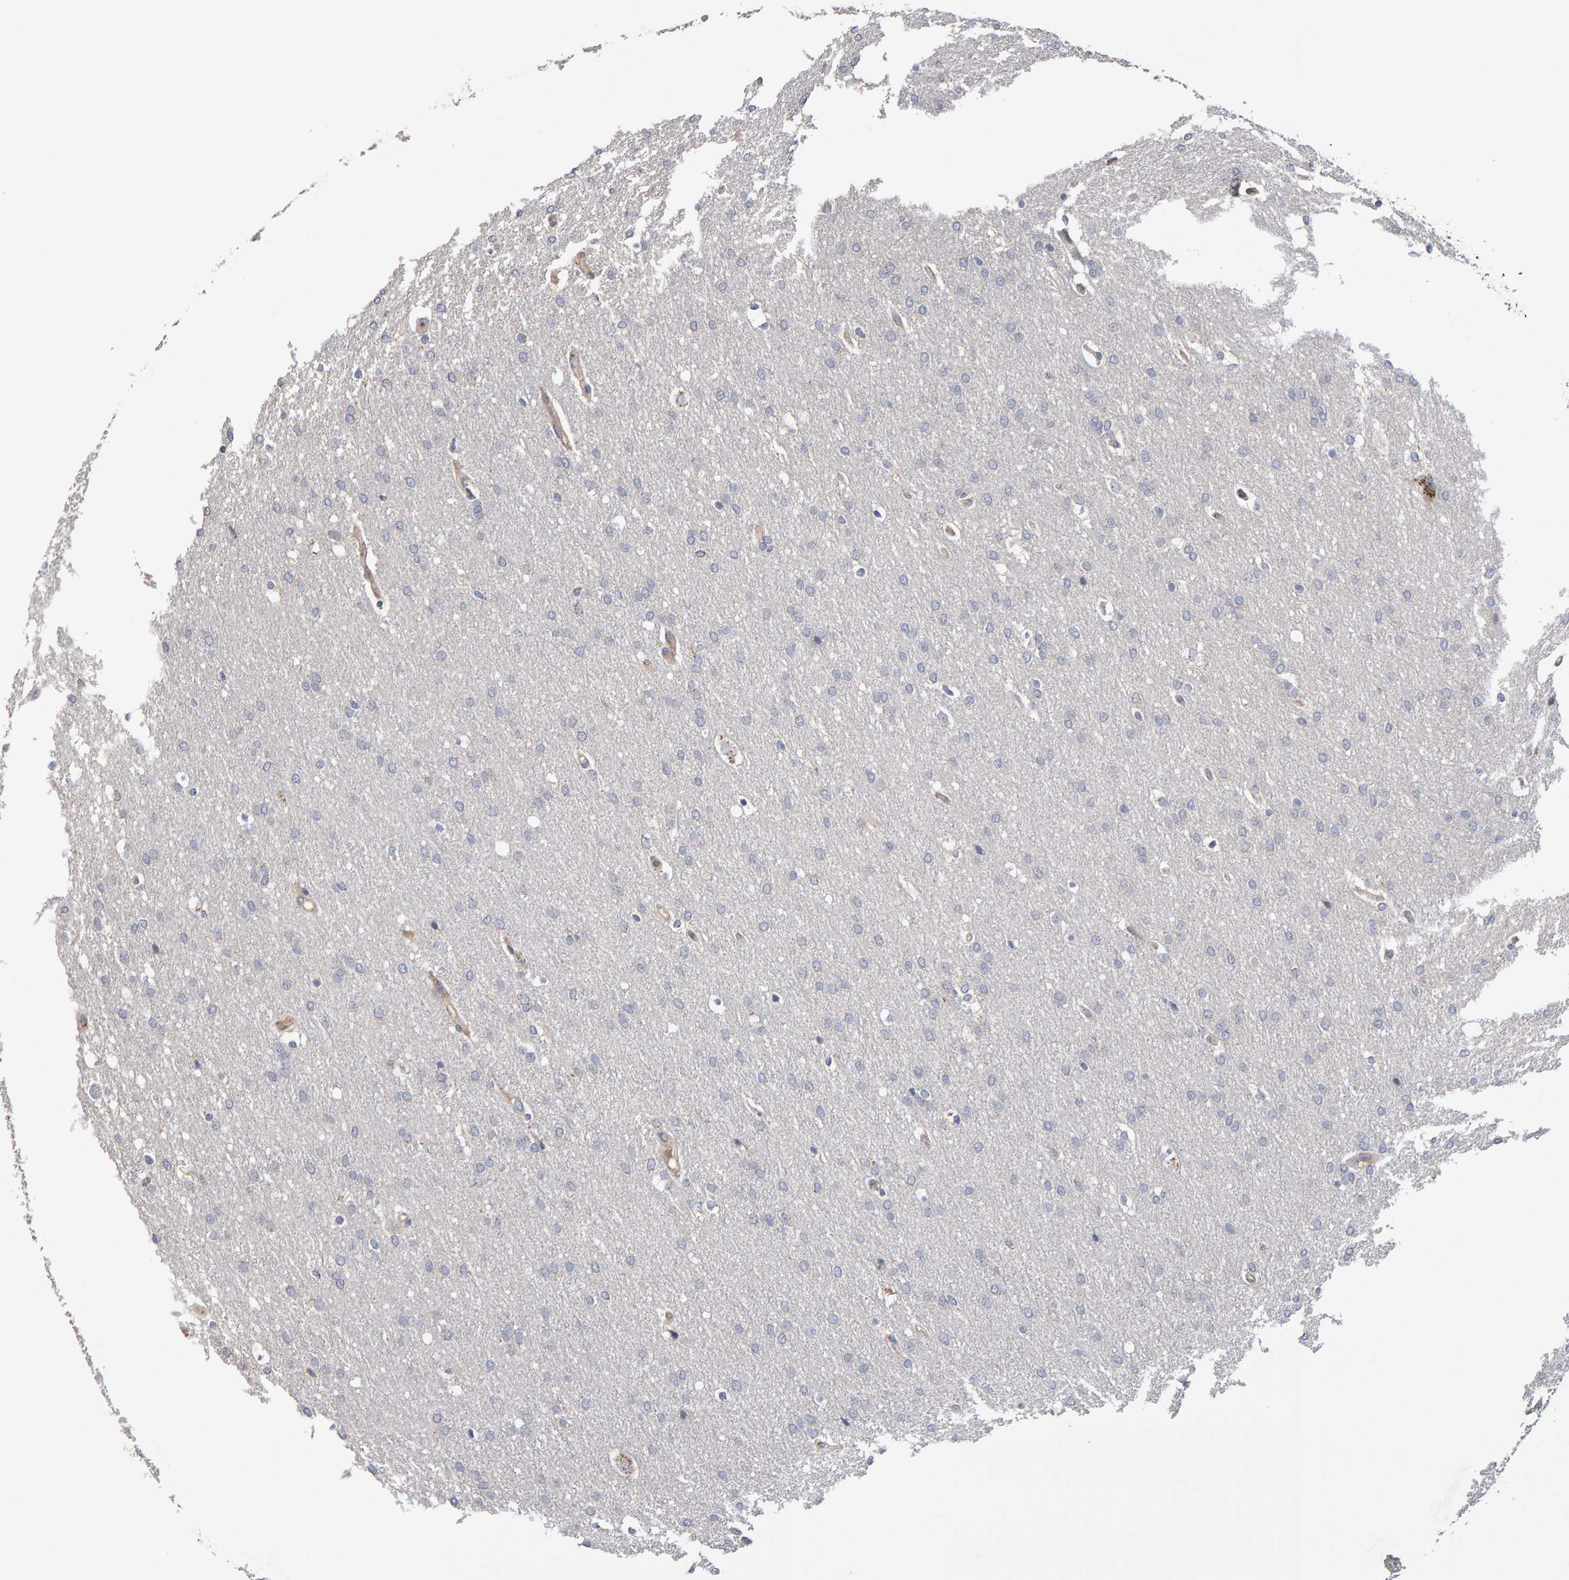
{"staining": {"intensity": "negative", "quantity": "none", "location": "none"}, "tissue": "glioma", "cell_type": "Tumor cells", "image_type": "cancer", "snomed": [{"axis": "morphology", "description": "Glioma, malignant, Low grade"}, {"axis": "topography", "description": "Brain"}], "caption": "High power microscopy photomicrograph of an IHC micrograph of malignant low-grade glioma, revealing no significant expression in tumor cells.", "gene": "CANT1", "patient": {"sex": "female", "age": 37}}